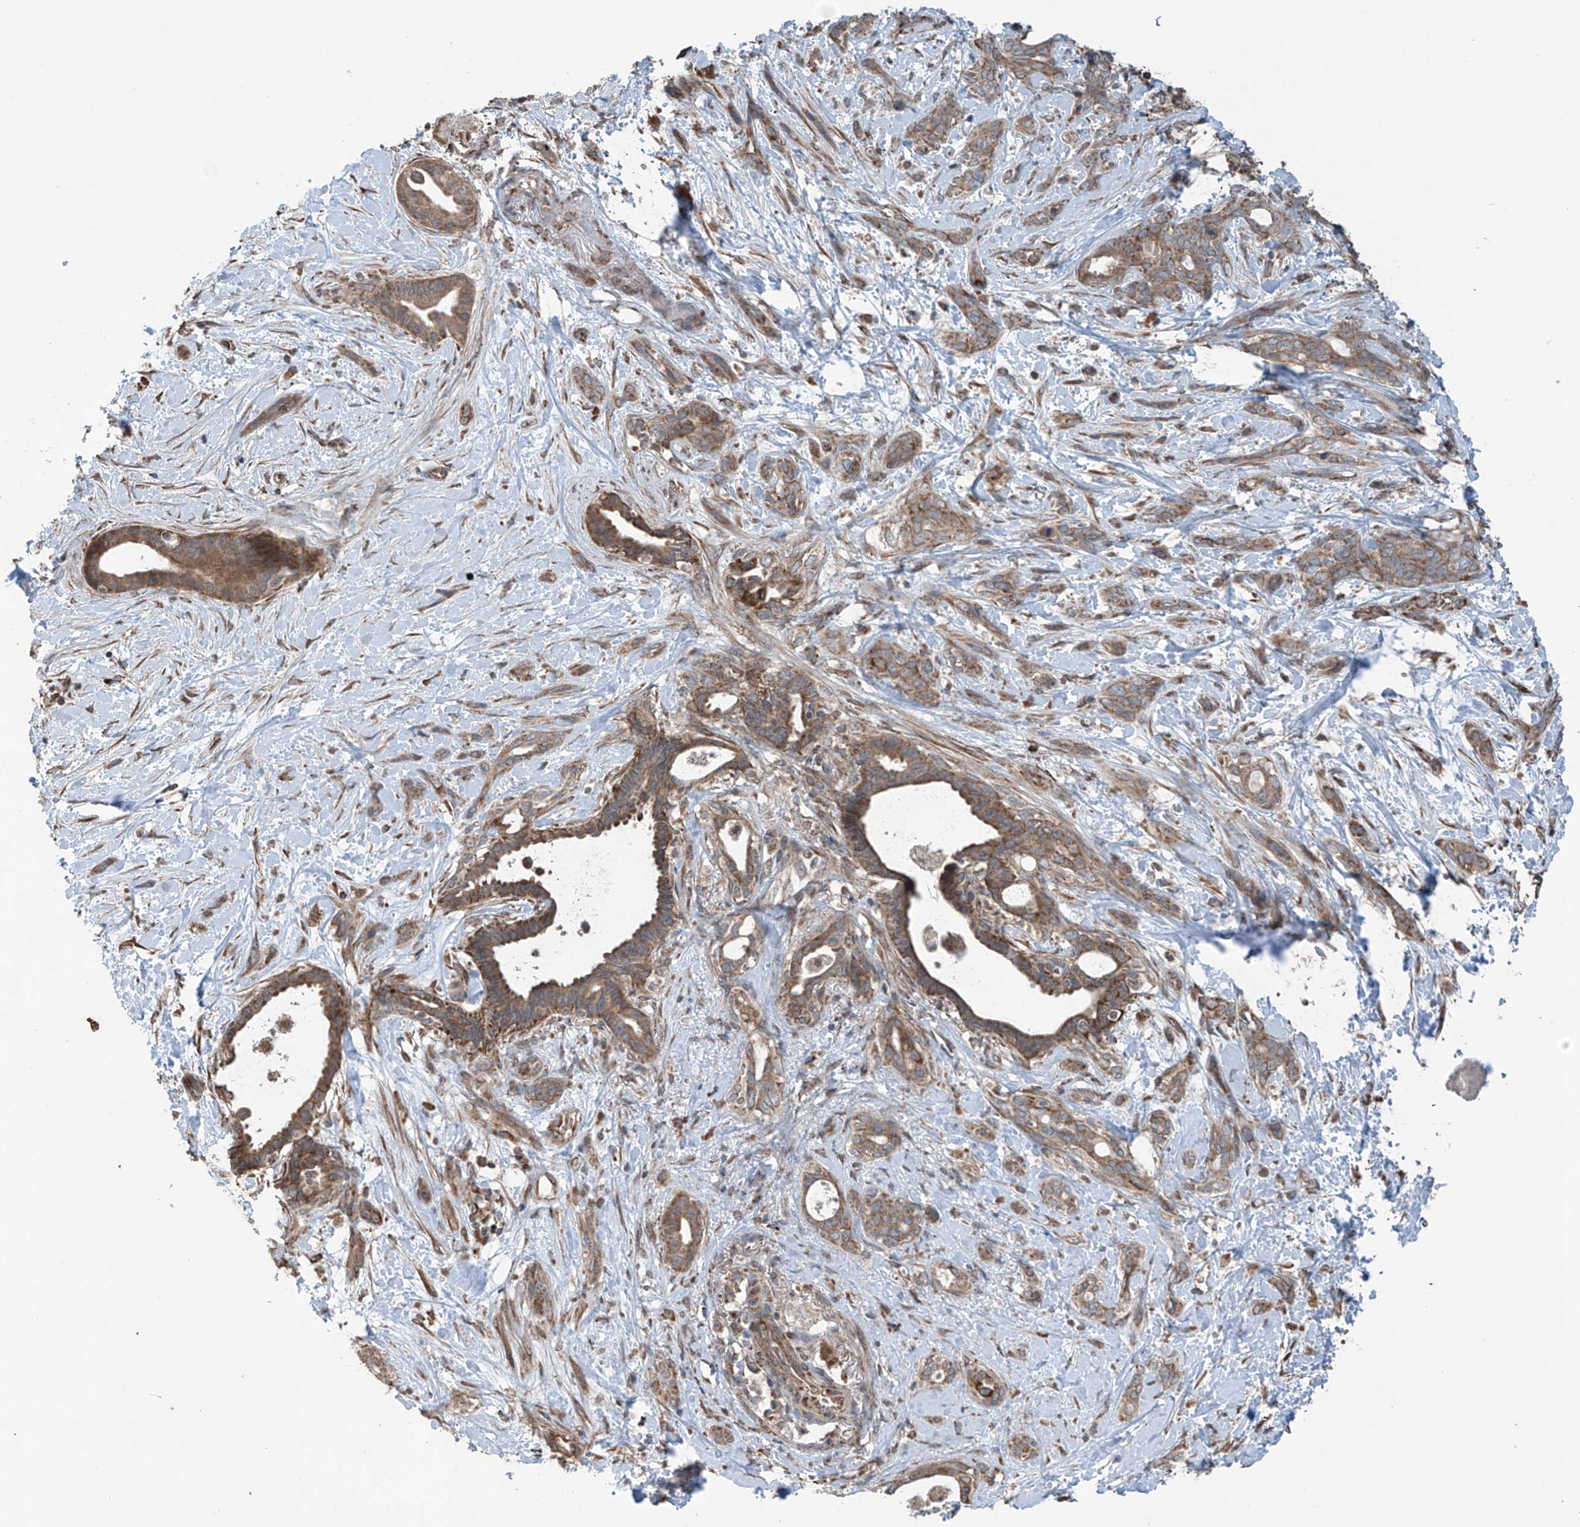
{"staining": {"intensity": "moderate", "quantity": ">75%", "location": "cytoplasmic/membranous"}, "tissue": "pancreatic cancer", "cell_type": "Tumor cells", "image_type": "cancer", "snomed": [{"axis": "morphology", "description": "Normal tissue, NOS"}, {"axis": "morphology", "description": "Adenocarcinoma, NOS"}, {"axis": "topography", "description": "Pancreas"}, {"axis": "topography", "description": "Peripheral nerve tissue"}], "caption": "Immunohistochemical staining of adenocarcinoma (pancreatic) shows medium levels of moderate cytoplasmic/membranous expression in about >75% of tumor cells.", "gene": "SAMD3", "patient": {"sex": "female", "age": 63}}